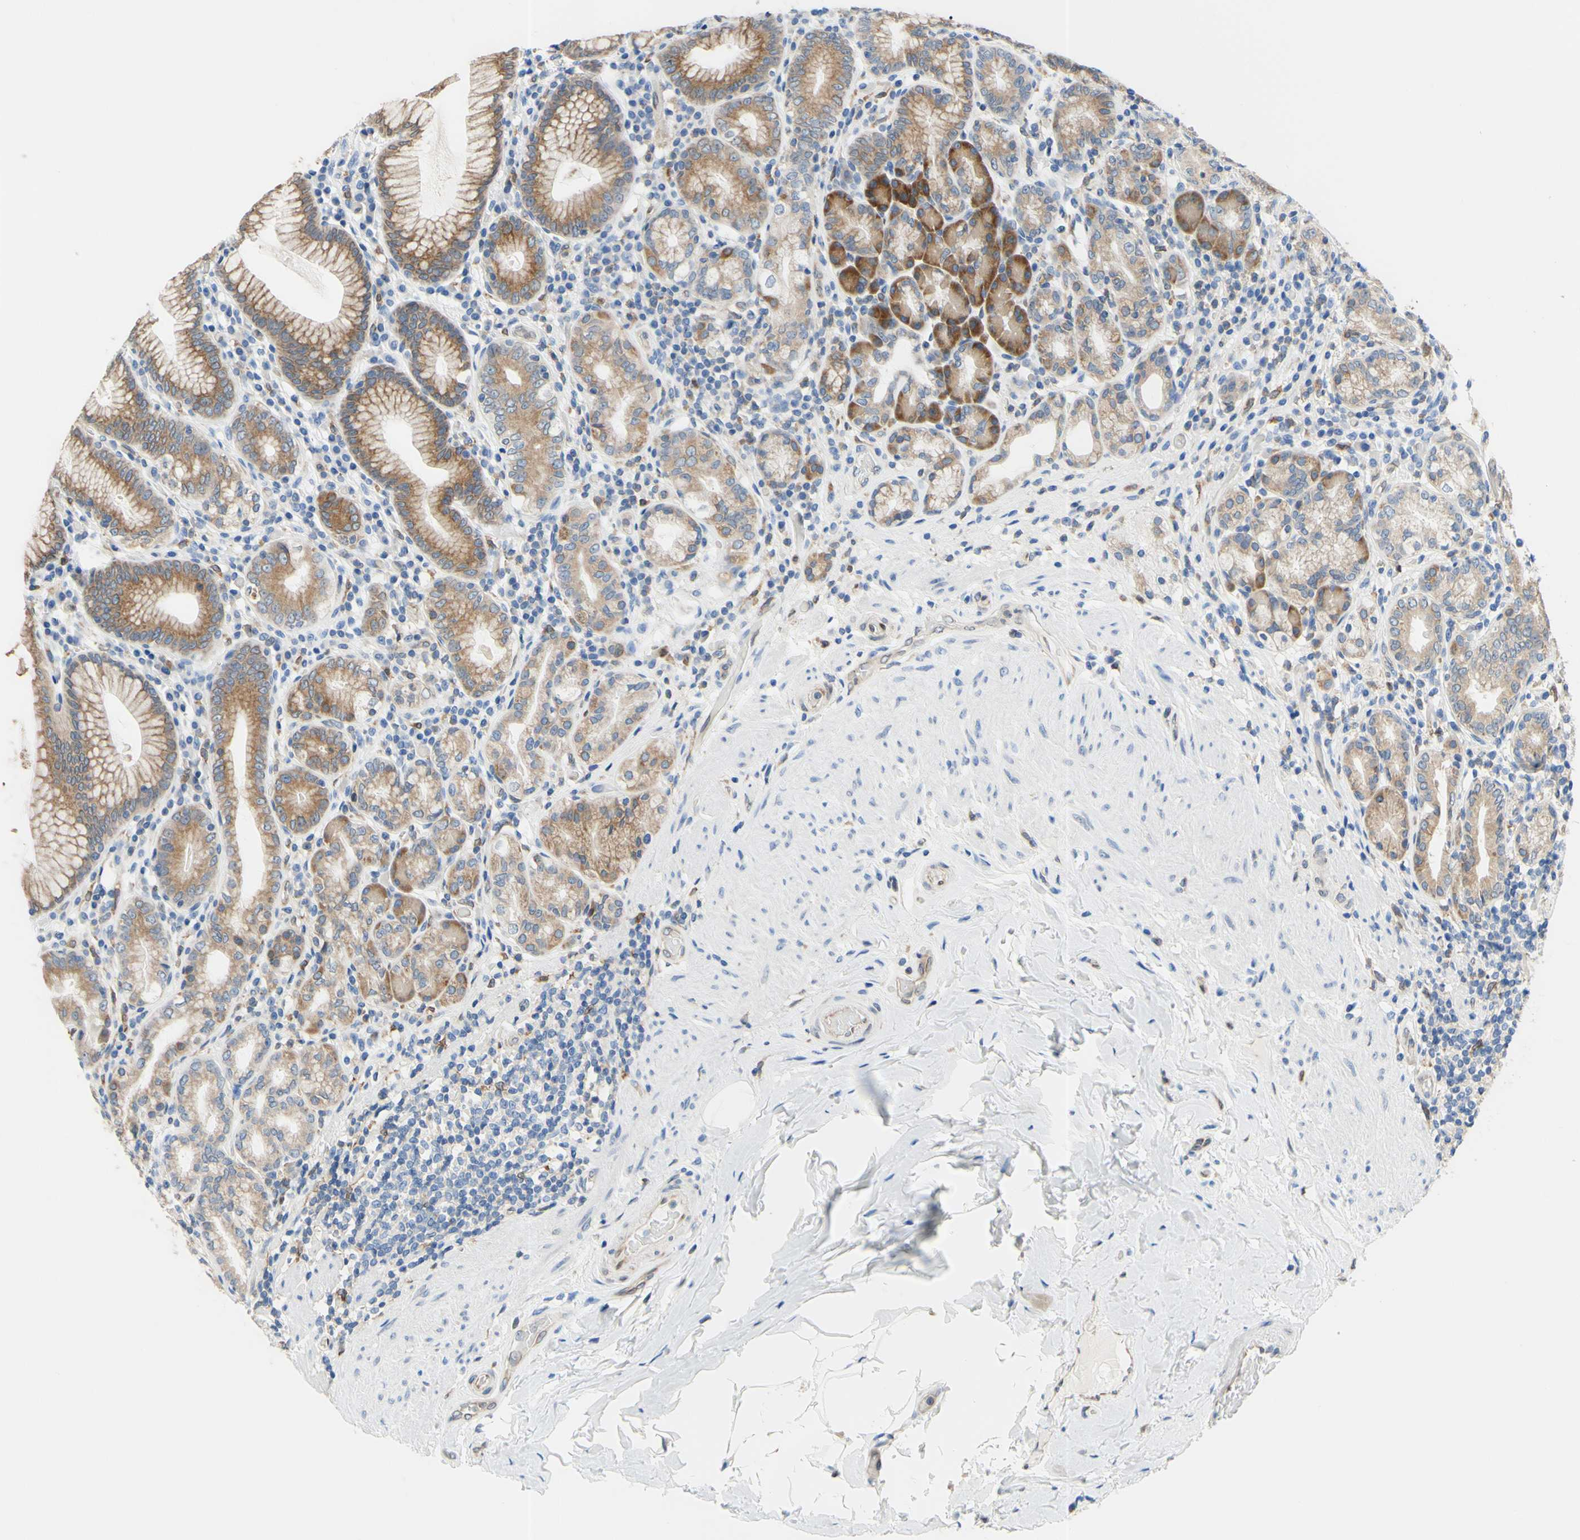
{"staining": {"intensity": "moderate", "quantity": ">75%", "location": "cytoplasmic/membranous"}, "tissue": "stomach", "cell_type": "Glandular cells", "image_type": "normal", "snomed": [{"axis": "morphology", "description": "Normal tissue, NOS"}, {"axis": "topography", "description": "Stomach, lower"}], "caption": "Brown immunohistochemical staining in normal stomach displays moderate cytoplasmic/membranous expression in approximately >75% of glandular cells.", "gene": "MGST2", "patient": {"sex": "female", "age": 76}}